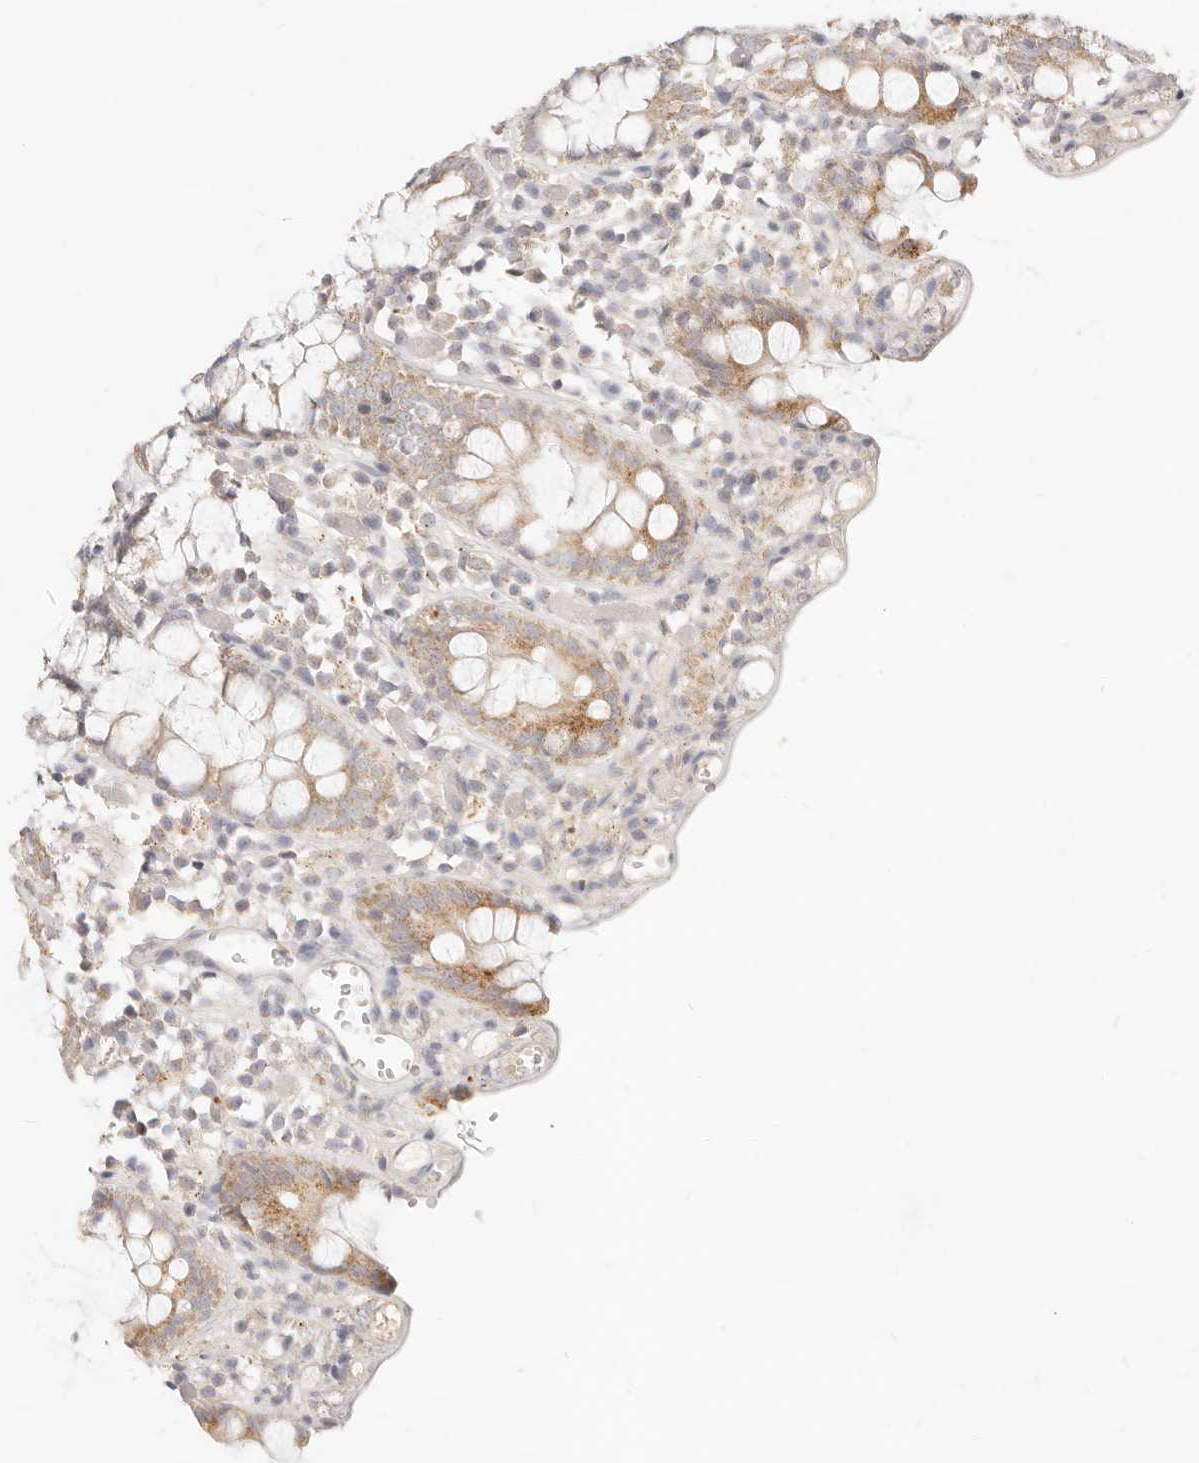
{"staining": {"intensity": "negative", "quantity": "none", "location": "none"}, "tissue": "colon", "cell_type": "Endothelial cells", "image_type": "normal", "snomed": [{"axis": "morphology", "description": "Normal tissue, NOS"}, {"axis": "topography", "description": "Colon"}], "caption": "An IHC photomicrograph of benign colon is shown. There is no staining in endothelial cells of colon.", "gene": "ACOX1", "patient": {"sex": "male", "age": 14}}